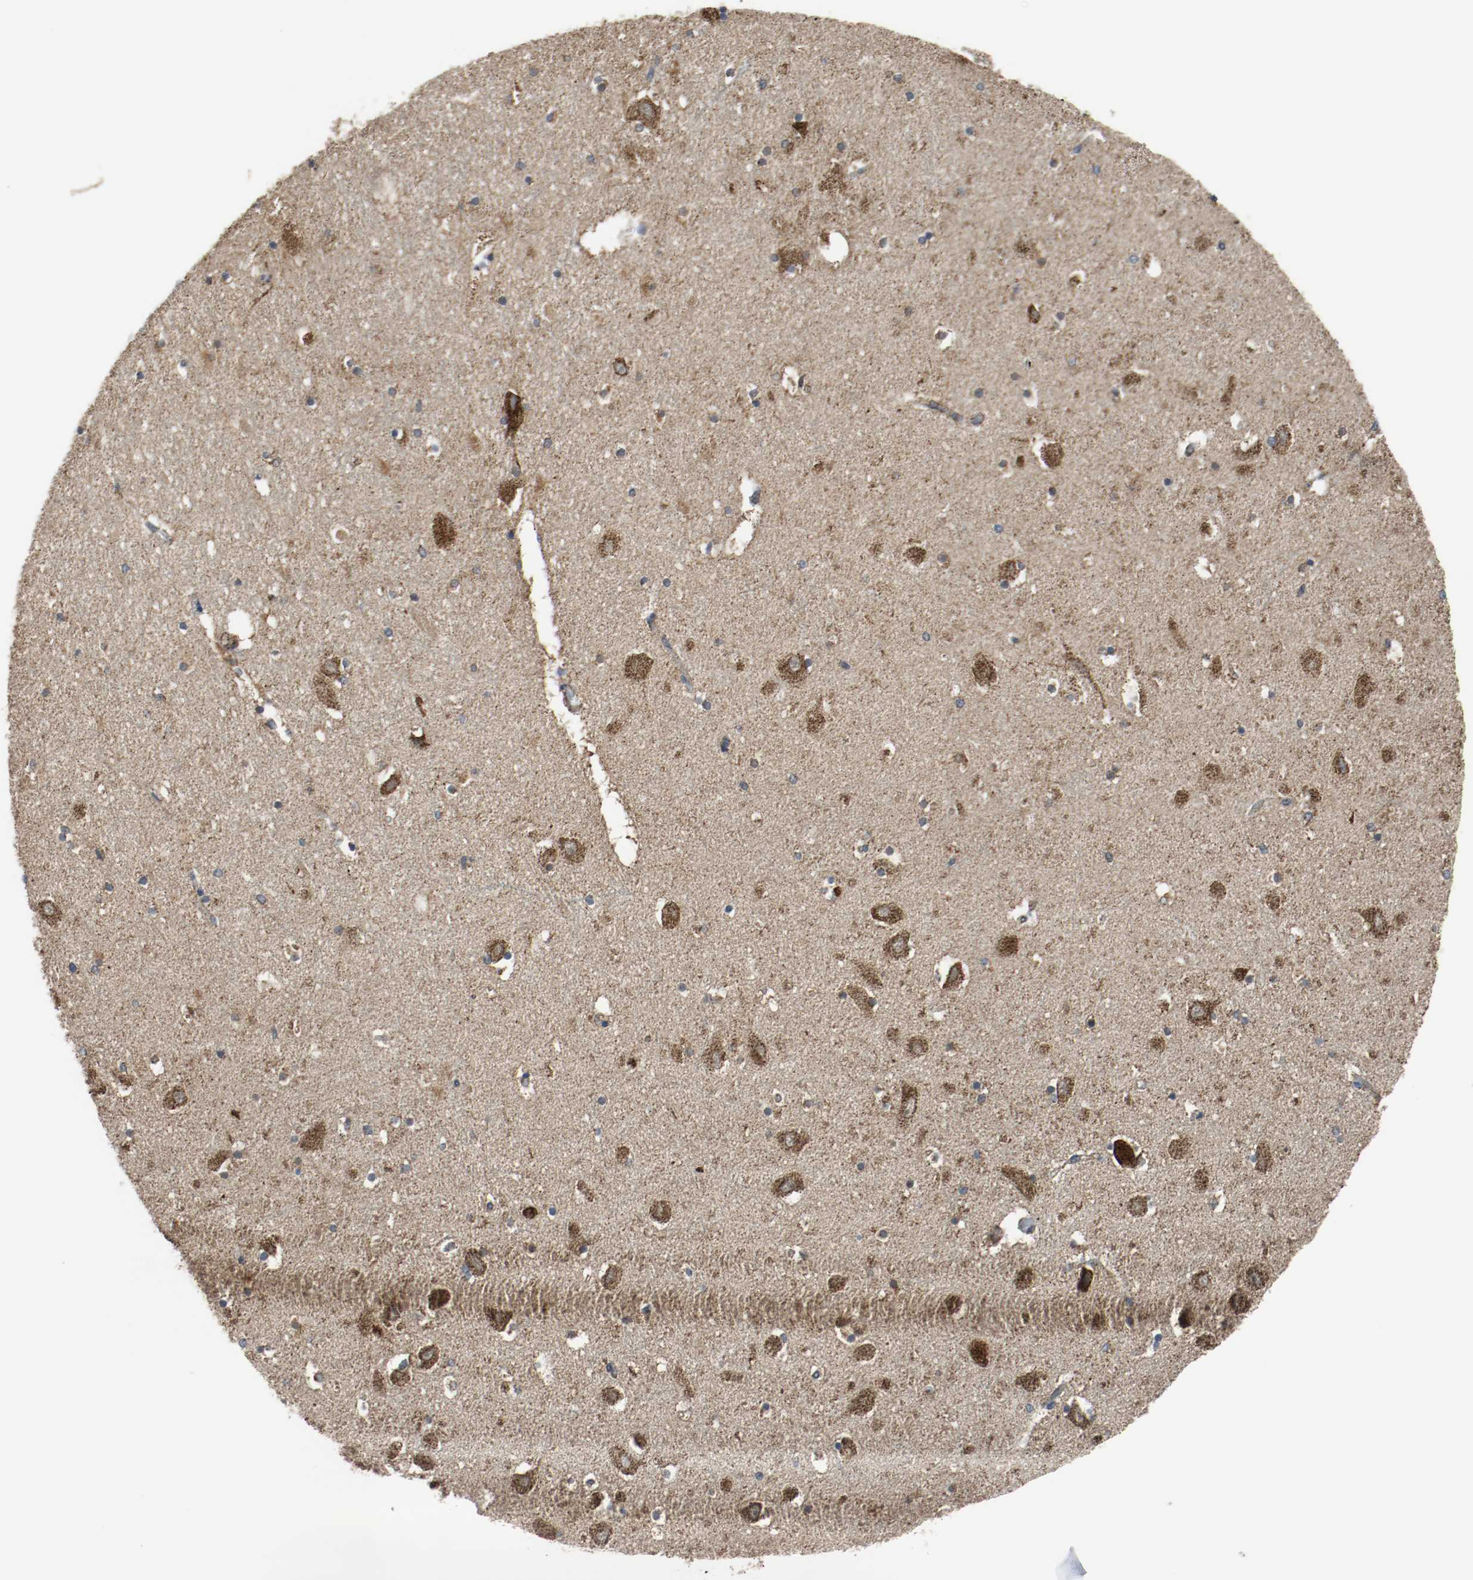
{"staining": {"intensity": "moderate", "quantity": ">75%", "location": "cytoplasmic/membranous"}, "tissue": "hippocampus", "cell_type": "Glial cells", "image_type": "normal", "snomed": [{"axis": "morphology", "description": "Normal tissue, NOS"}, {"axis": "topography", "description": "Hippocampus"}], "caption": "Glial cells exhibit moderate cytoplasmic/membranous expression in approximately >75% of cells in benign hippocampus.", "gene": "TXNRD1", "patient": {"sex": "male", "age": 45}}